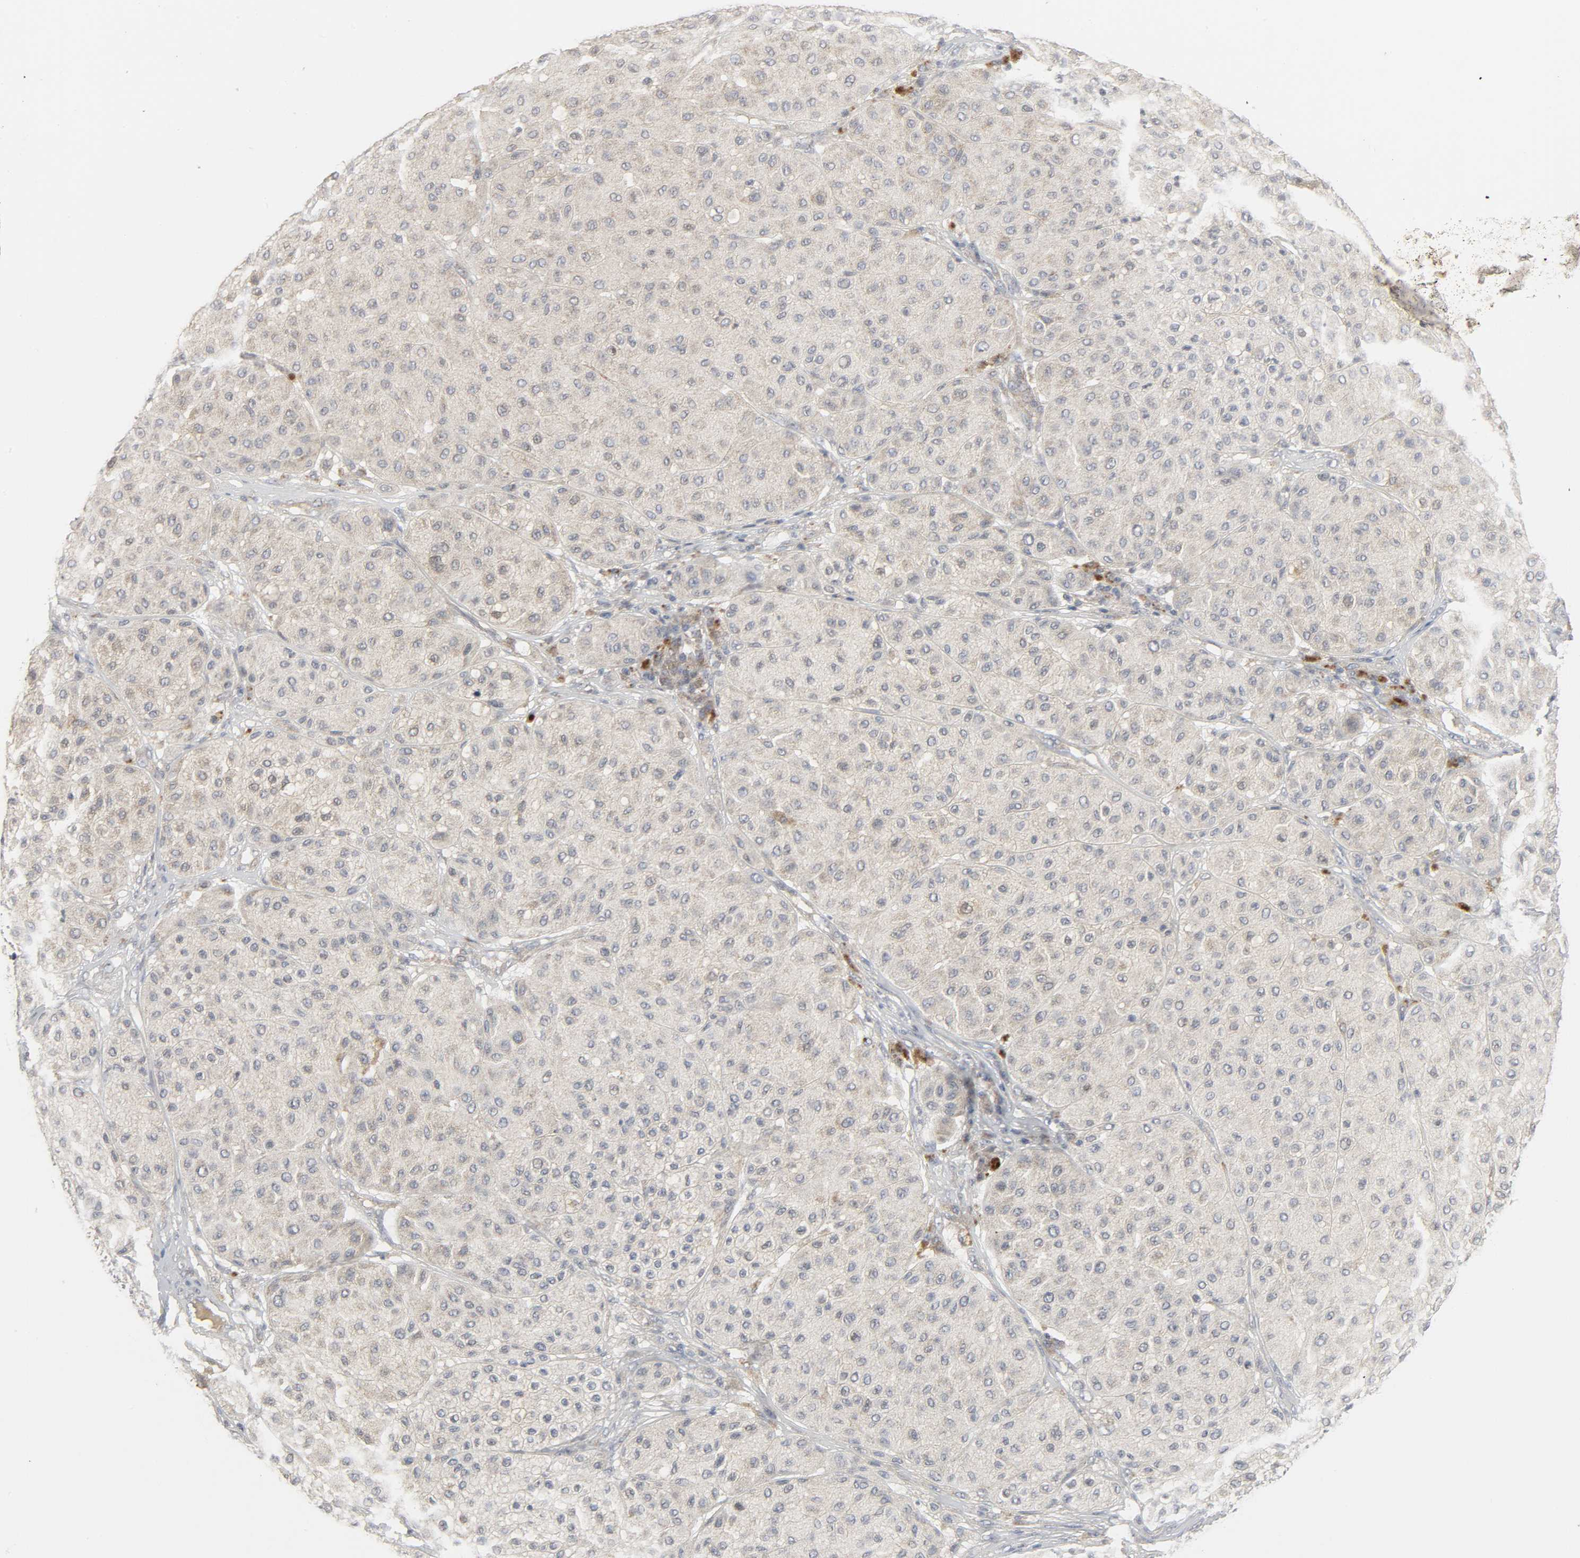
{"staining": {"intensity": "weak", "quantity": "25%-75%", "location": "cytoplasmic/membranous"}, "tissue": "melanoma", "cell_type": "Tumor cells", "image_type": "cancer", "snomed": [{"axis": "morphology", "description": "Normal tissue, NOS"}, {"axis": "morphology", "description": "Malignant melanoma, Metastatic site"}, {"axis": "topography", "description": "Skin"}], "caption": "This image demonstrates IHC staining of human malignant melanoma (metastatic site), with low weak cytoplasmic/membranous staining in about 25%-75% of tumor cells.", "gene": "CLIP1", "patient": {"sex": "male", "age": 41}}